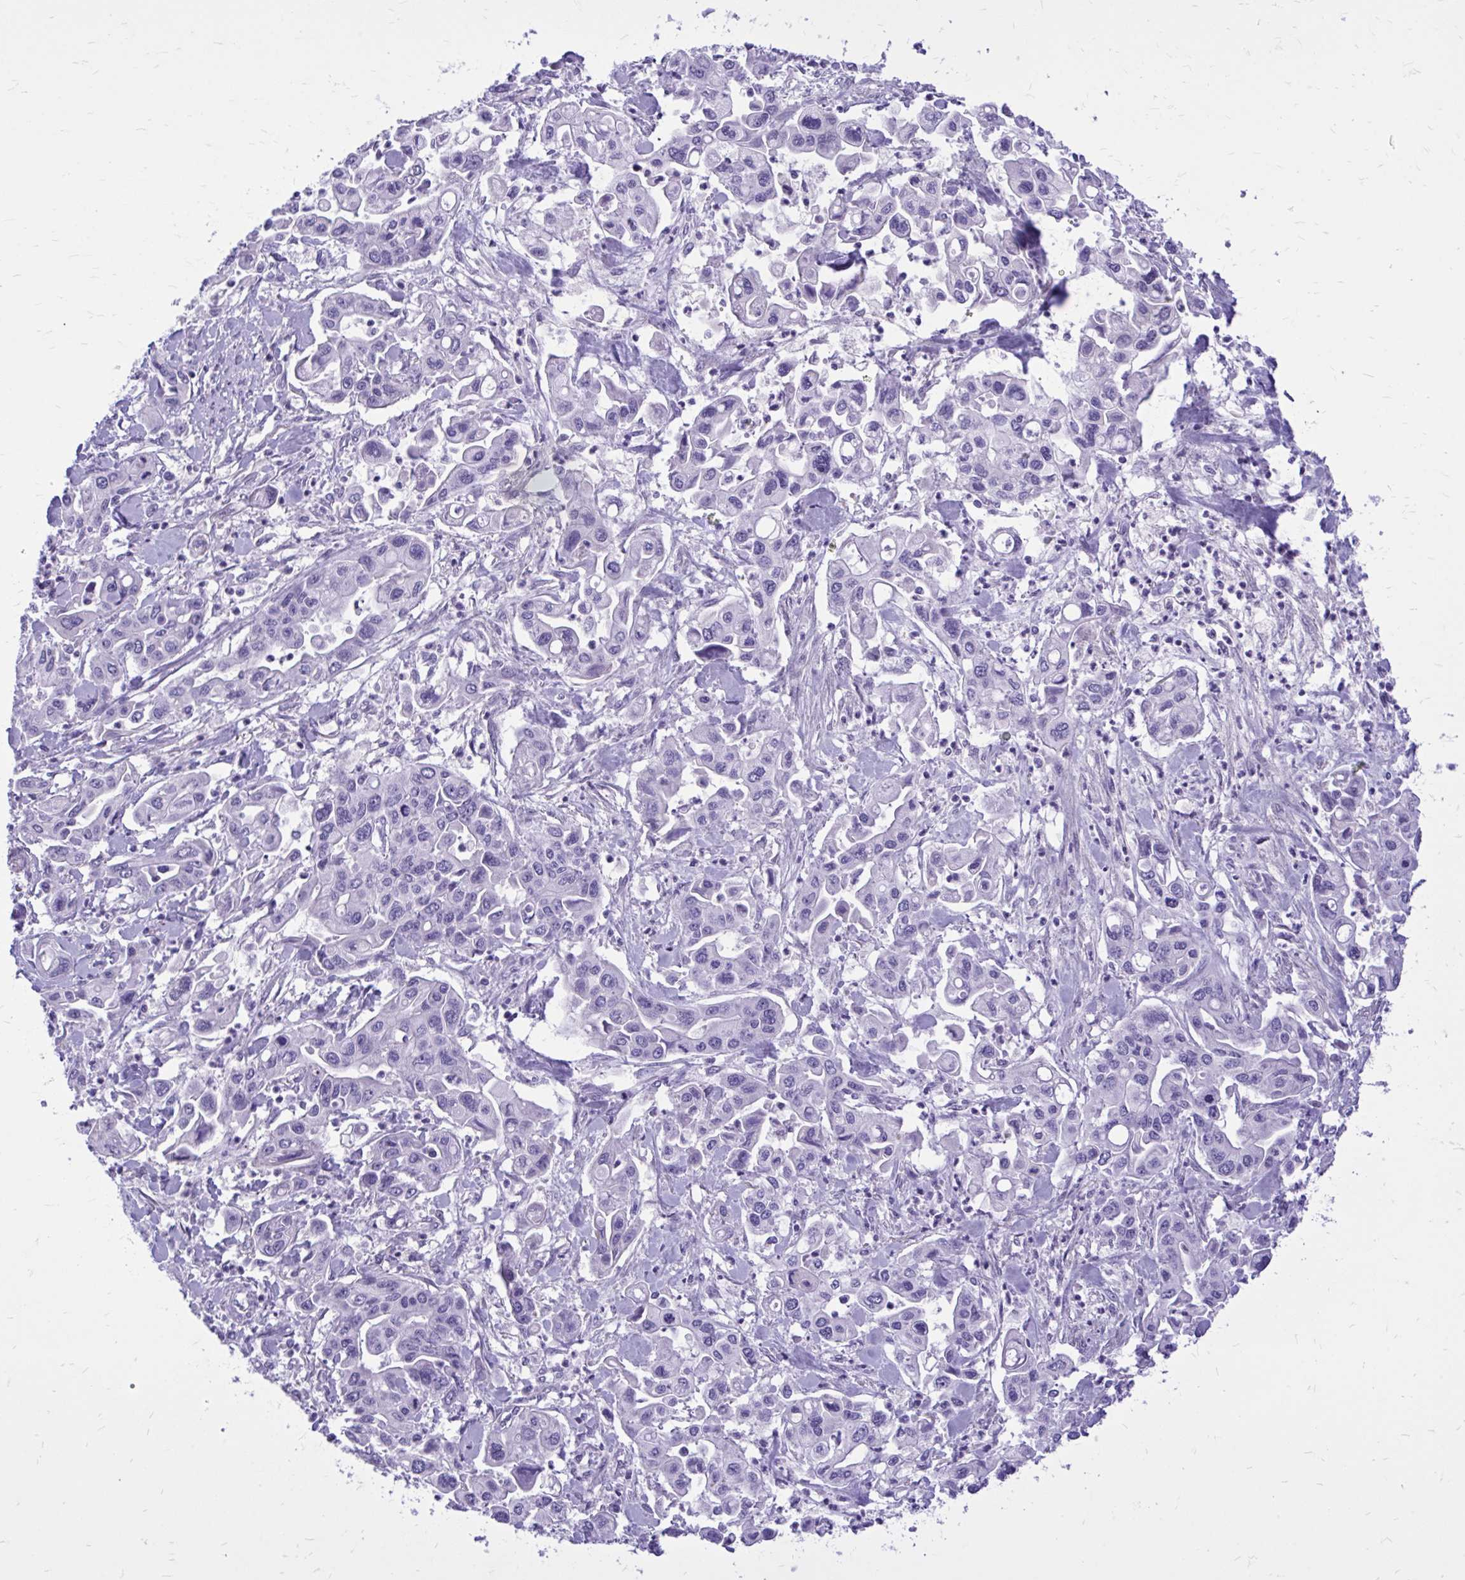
{"staining": {"intensity": "negative", "quantity": "none", "location": "none"}, "tissue": "pancreatic cancer", "cell_type": "Tumor cells", "image_type": "cancer", "snomed": [{"axis": "morphology", "description": "Adenocarcinoma, NOS"}, {"axis": "topography", "description": "Pancreas"}], "caption": "Tumor cells show no significant protein expression in pancreatic cancer.", "gene": "ZBTB25", "patient": {"sex": "male", "age": 62}}